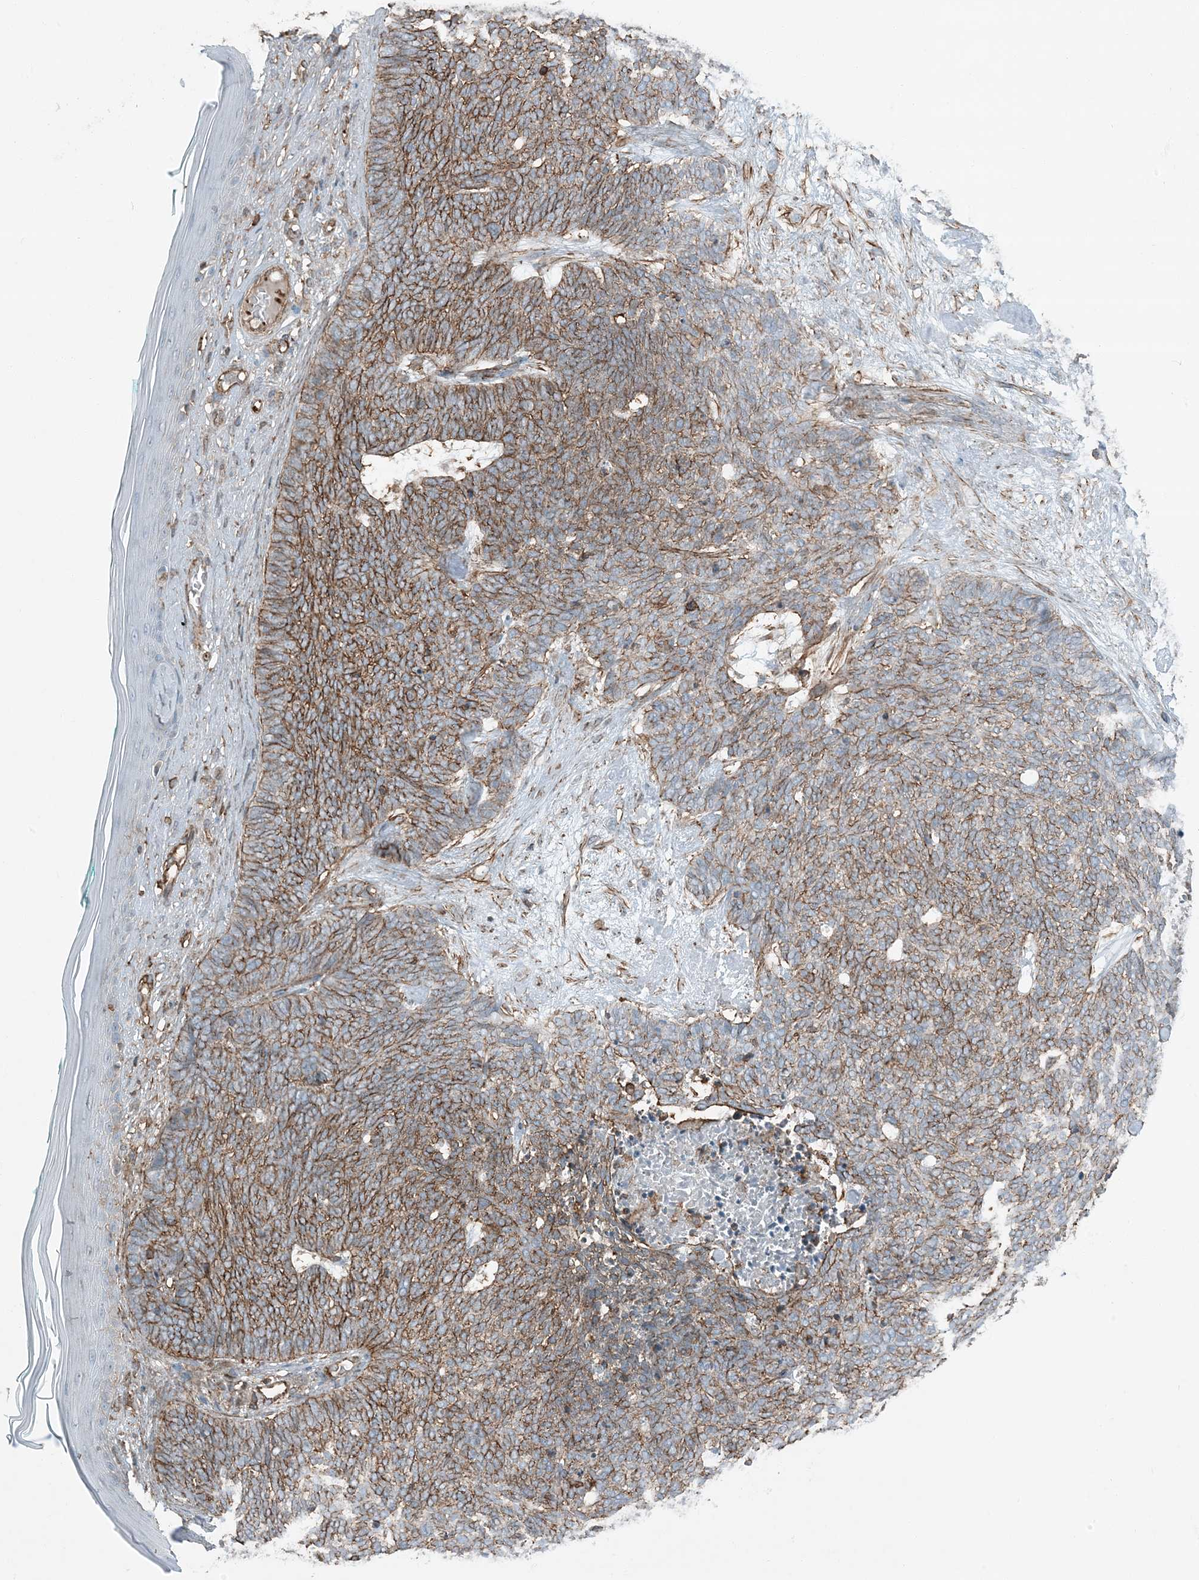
{"staining": {"intensity": "strong", "quantity": ">75%", "location": "cytoplasmic/membranous"}, "tissue": "skin cancer", "cell_type": "Tumor cells", "image_type": "cancer", "snomed": [{"axis": "morphology", "description": "Basal cell carcinoma"}, {"axis": "topography", "description": "Skin"}], "caption": "Tumor cells reveal high levels of strong cytoplasmic/membranous staining in approximately >75% of cells in human skin cancer.", "gene": "APOBEC3C", "patient": {"sex": "female", "age": 84}}